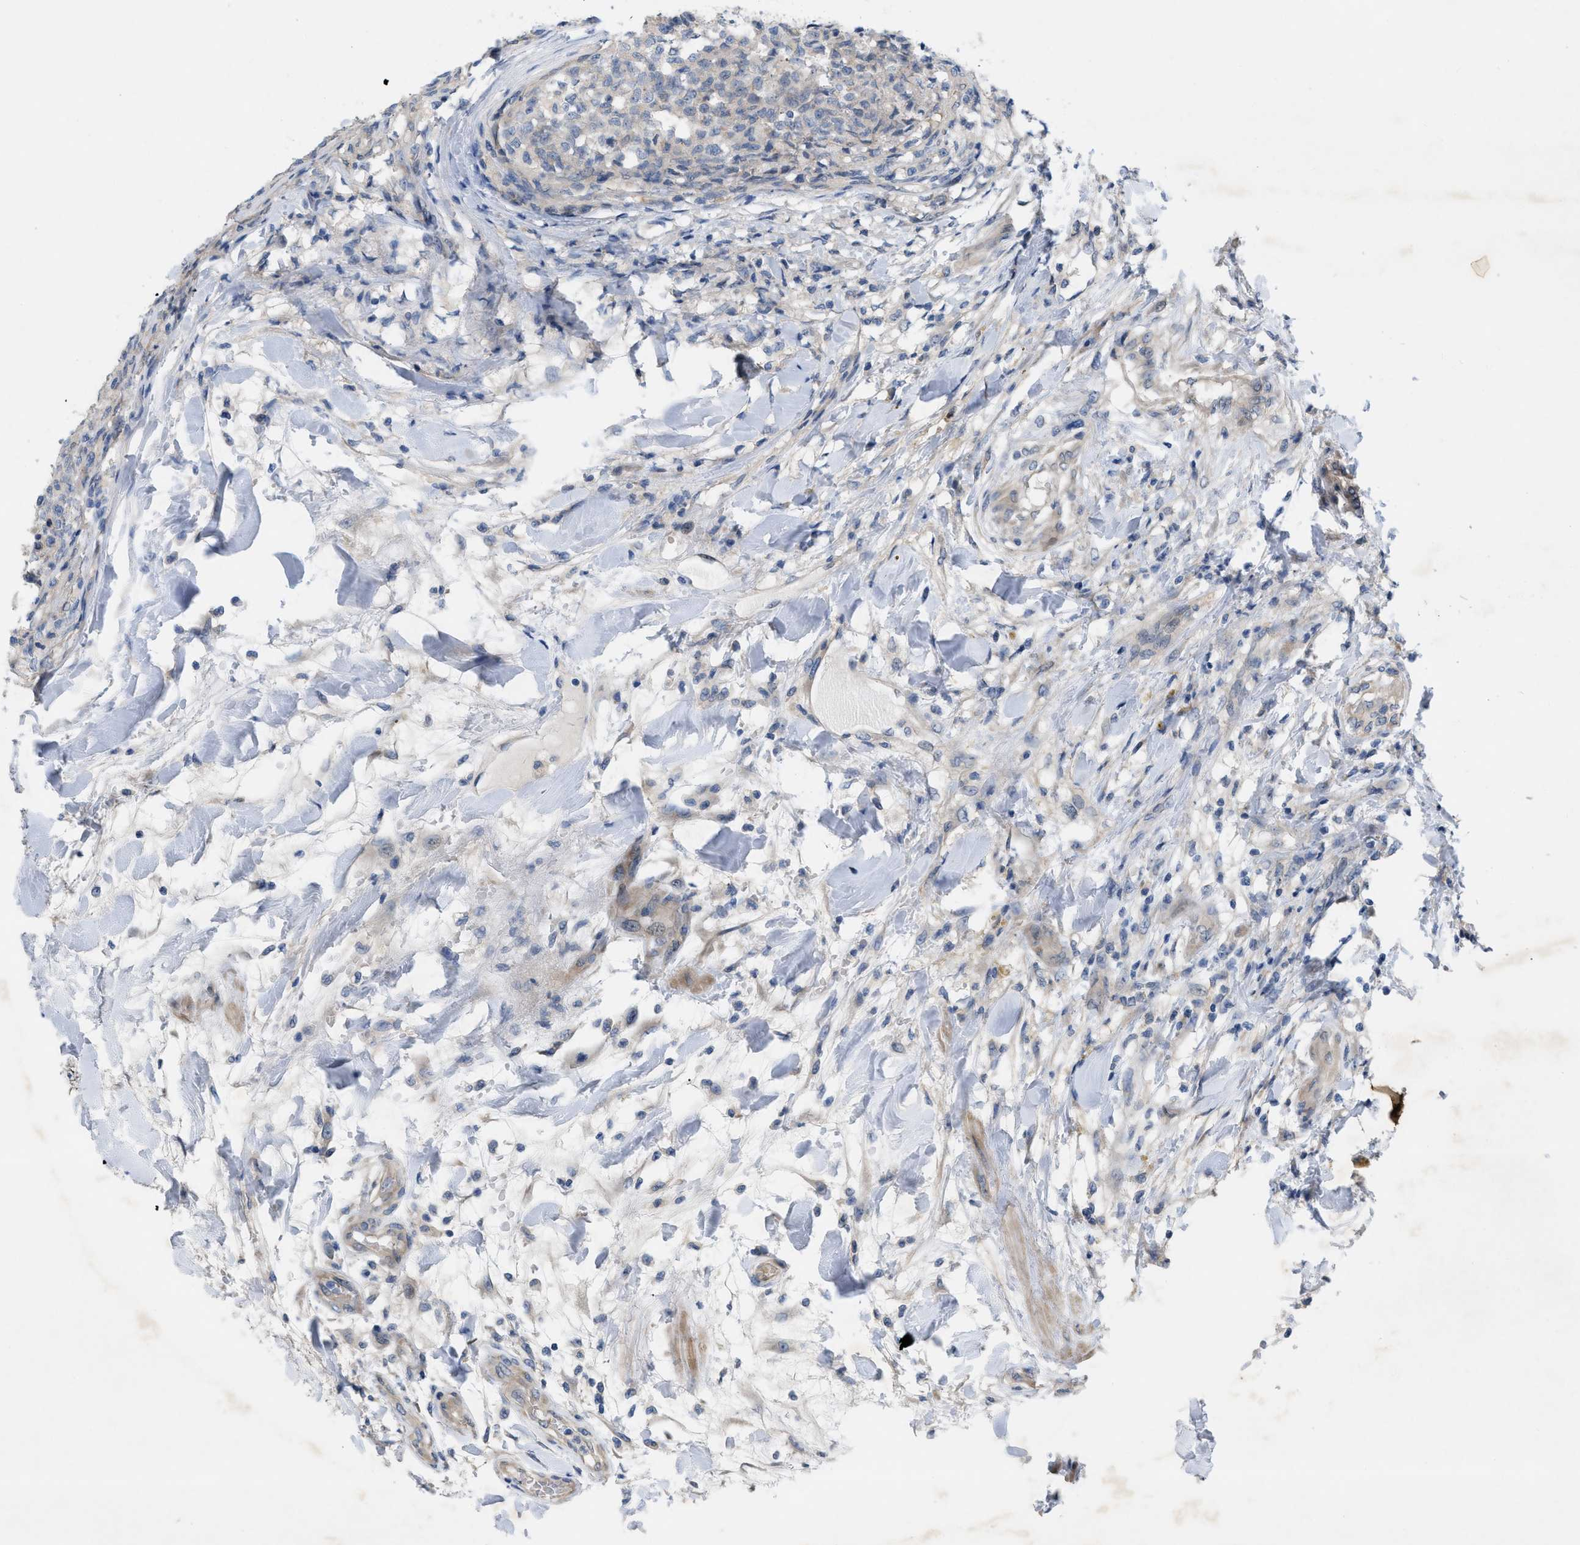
{"staining": {"intensity": "negative", "quantity": "none", "location": "none"}, "tissue": "testis cancer", "cell_type": "Tumor cells", "image_type": "cancer", "snomed": [{"axis": "morphology", "description": "Seminoma, NOS"}, {"axis": "topography", "description": "Testis"}], "caption": "High magnification brightfield microscopy of testis cancer stained with DAB (brown) and counterstained with hematoxylin (blue): tumor cells show no significant positivity.", "gene": "NDEL1", "patient": {"sex": "male", "age": 59}}